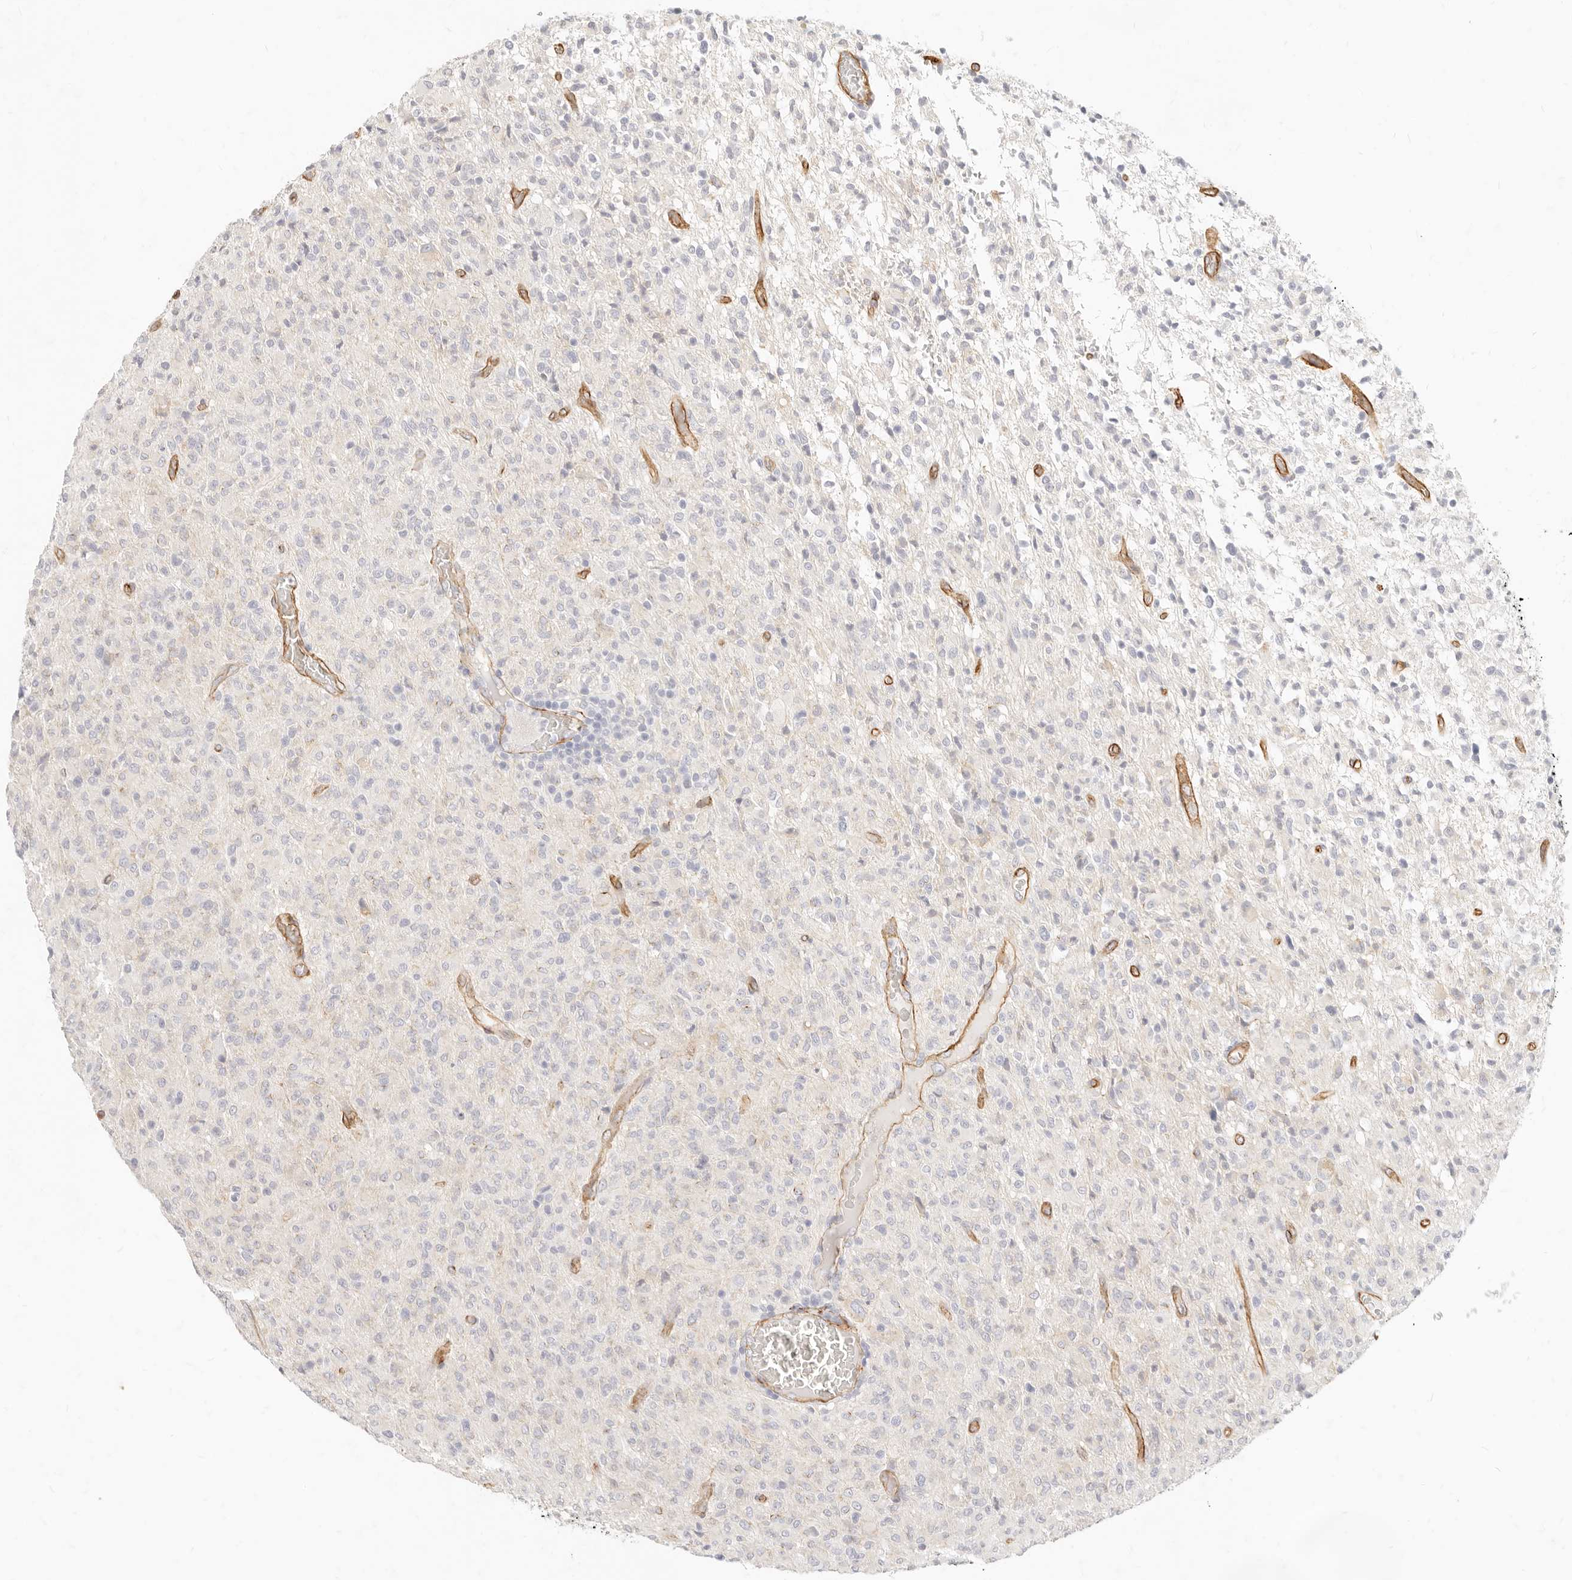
{"staining": {"intensity": "negative", "quantity": "none", "location": "none"}, "tissue": "glioma", "cell_type": "Tumor cells", "image_type": "cancer", "snomed": [{"axis": "morphology", "description": "Glioma, malignant, High grade"}, {"axis": "topography", "description": "Brain"}], "caption": "The image exhibits no staining of tumor cells in malignant glioma (high-grade).", "gene": "NUS1", "patient": {"sex": "female", "age": 57}}